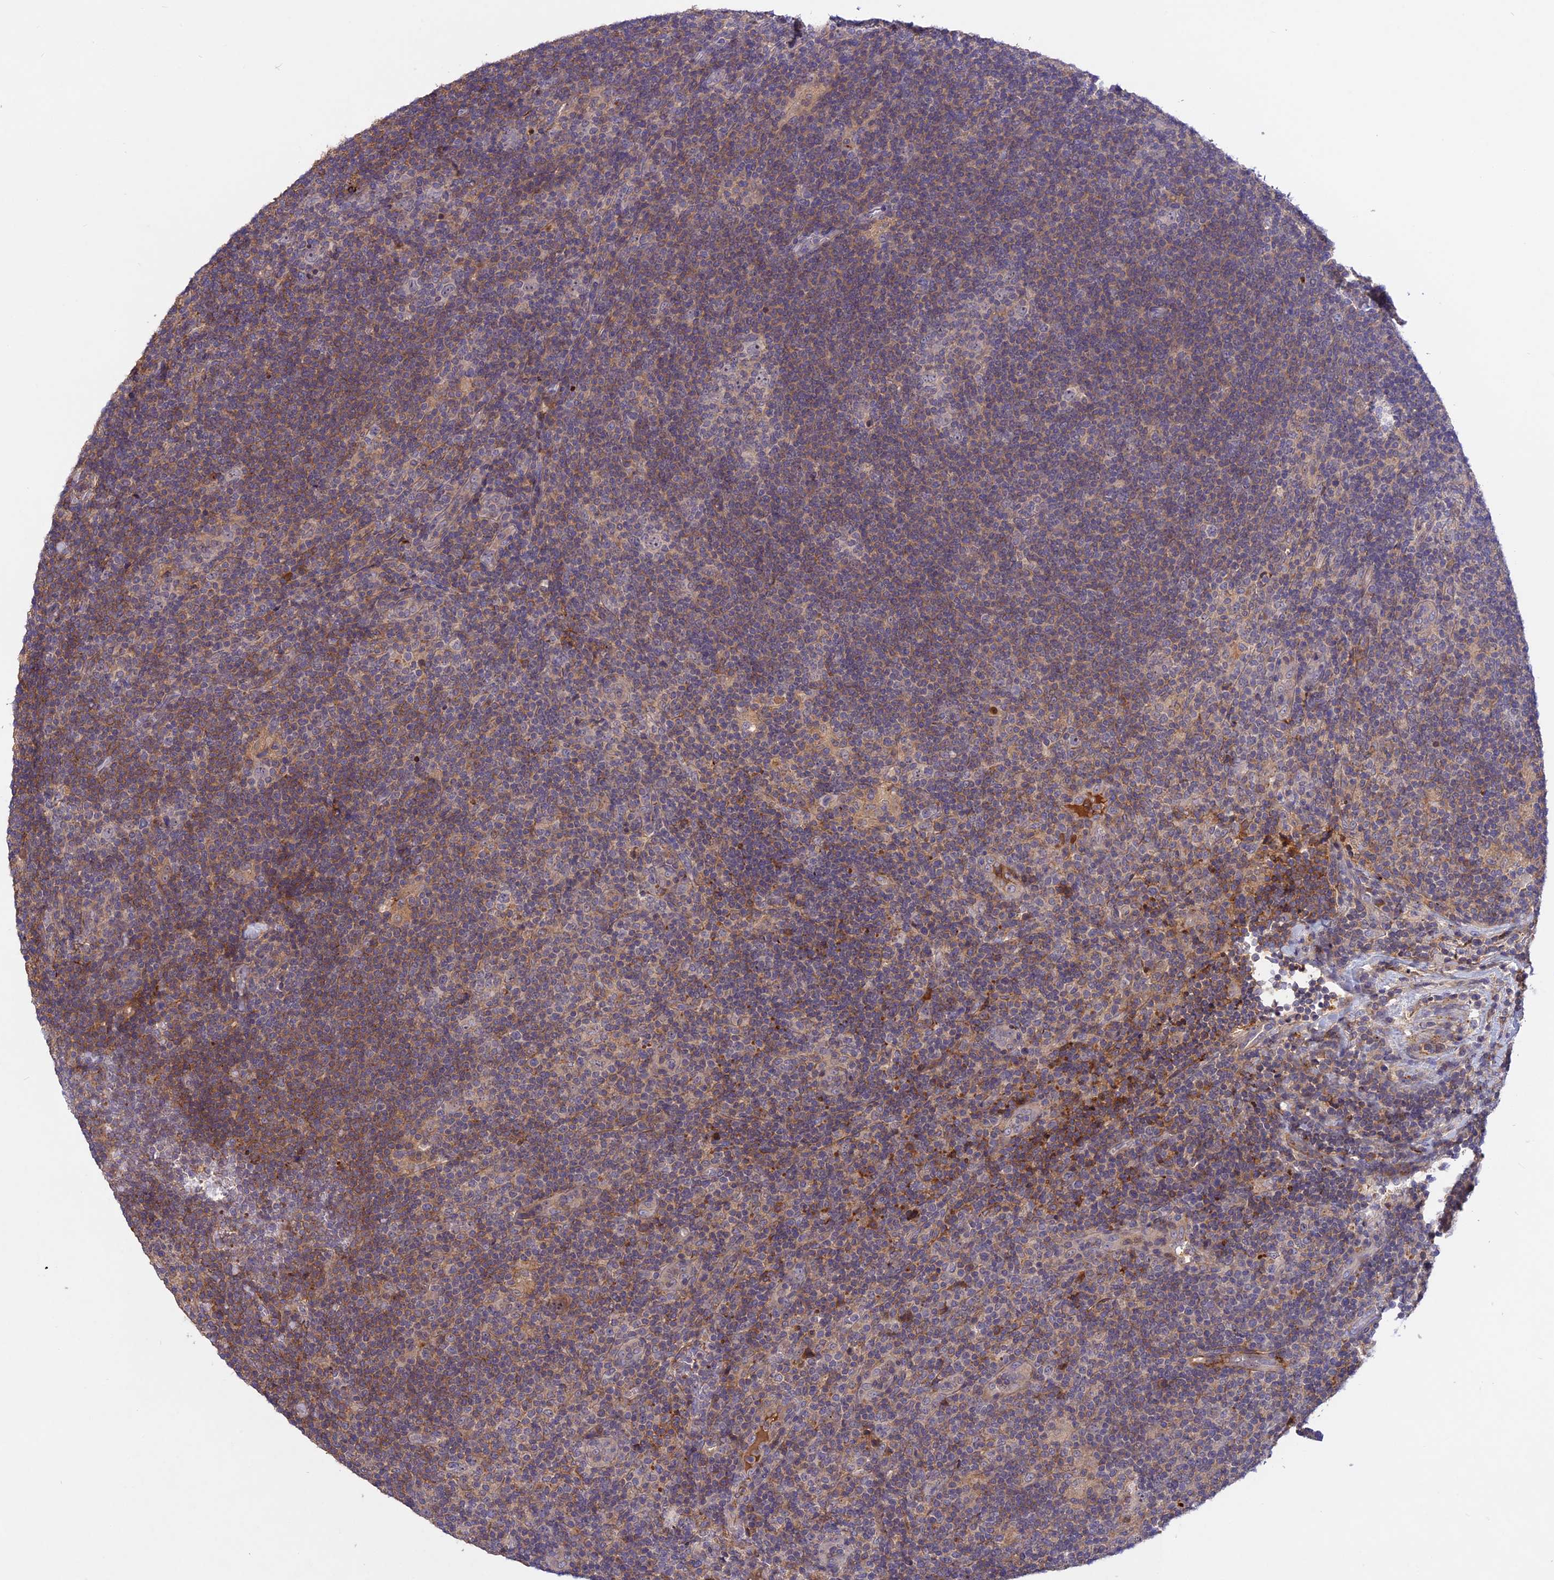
{"staining": {"intensity": "negative", "quantity": "none", "location": "none"}, "tissue": "lymphoma", "cell_type": "Tumor cells", "image_type": "cancer", "snomed": [{"axis": "morphology", "description": "Hodgkin's disease, NOS"}, {"axis": "topography", "description": "Lymph node"}], "caption": "A high-resolution micrograph shows IHC staining of lymphoma, which displays no significant staining in tumor cells.", "gene": "ADO", "patient": {"sex": "female", "age": 57}}